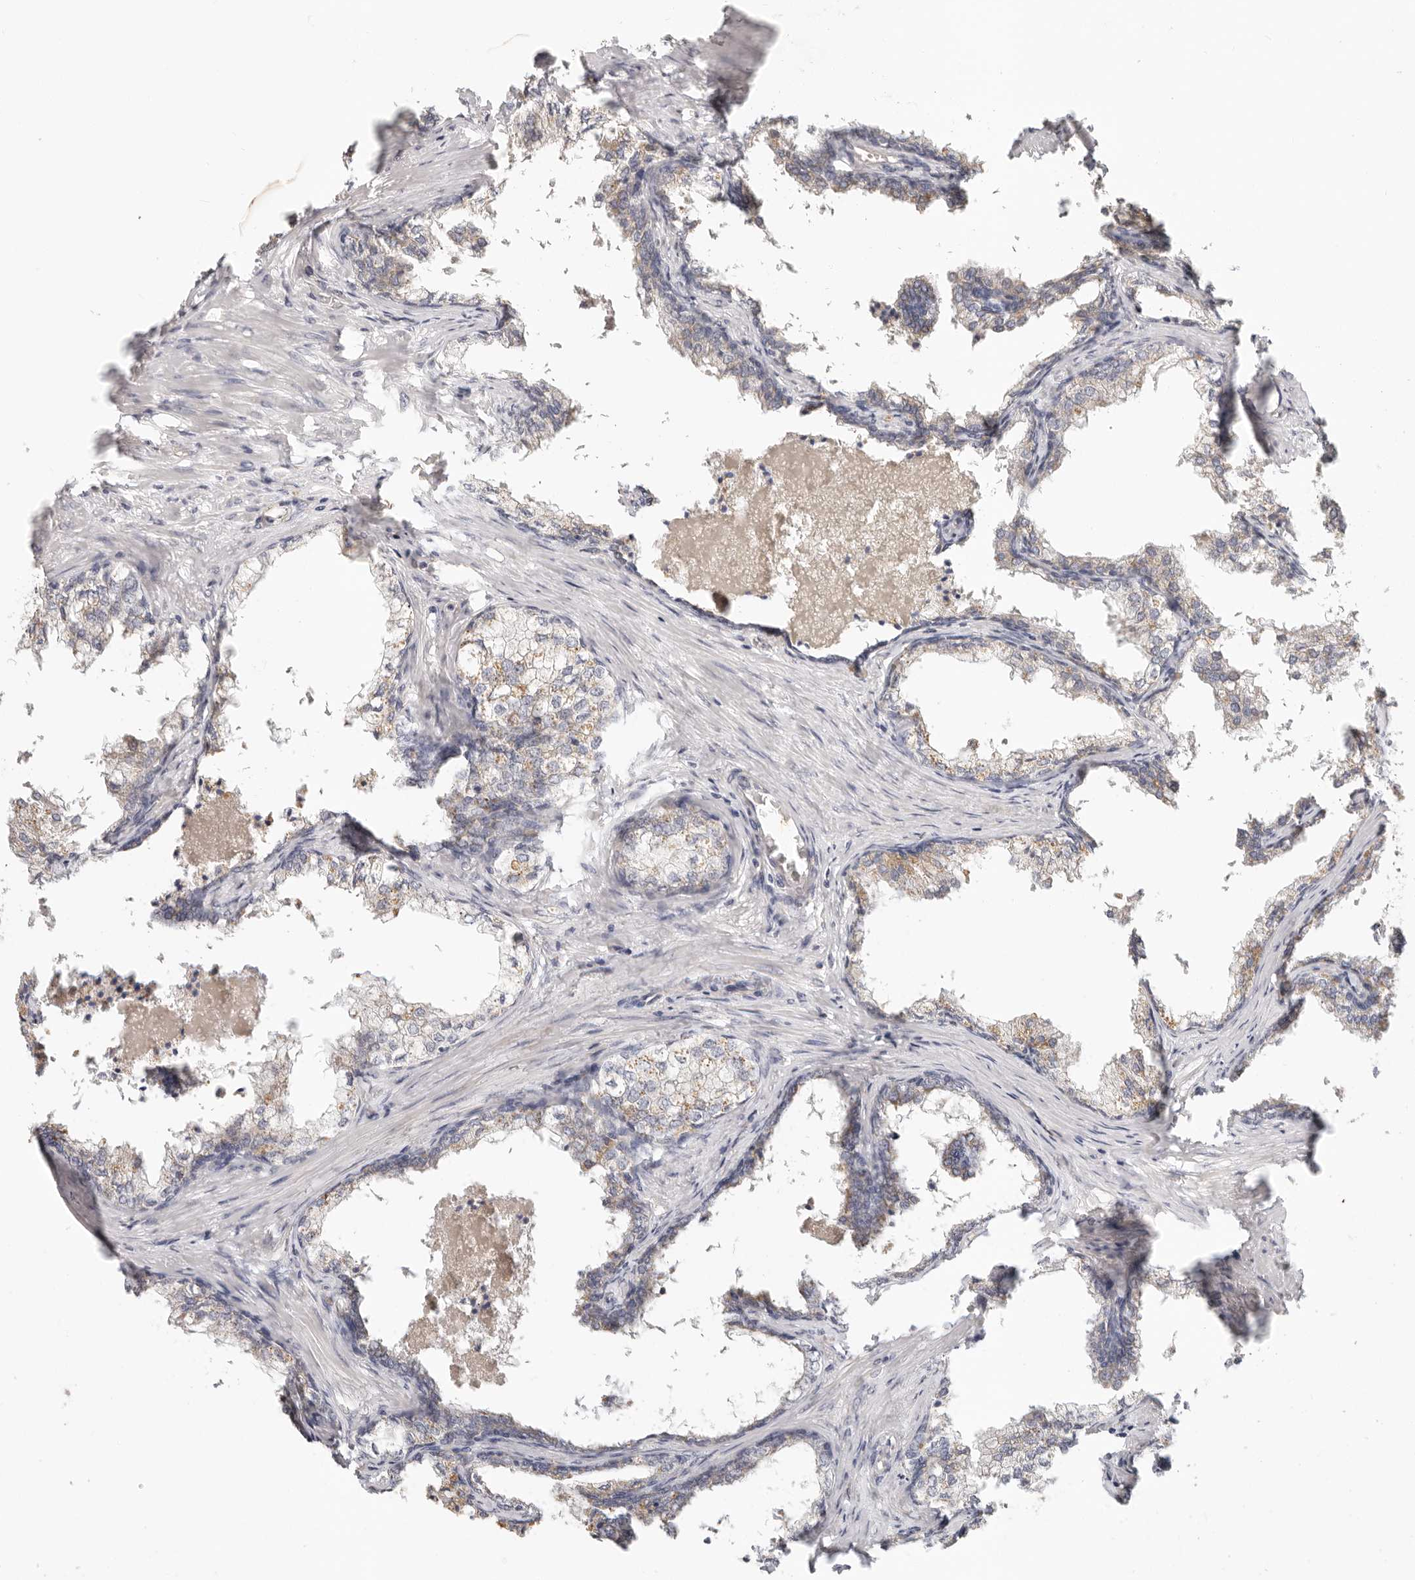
{"staining": {"intensity": "negative", "quantity": "none", "location": "none"}, "tissue": "prostate cancer", "cell_type": "Tumor cells", "image_type": "cancer", "snomed": [{"axis": "morphology", "description": "Adenocarcinoma, High grade"}, {"axis": "topography", "description": "Prostate"}], "caption": "Protein analysis of prostate high-grade adenocarcinoma reveals no significant staining in tumor cells.", "gene": "SPRING1", "patient": {"sex": "male", "age": 58}}